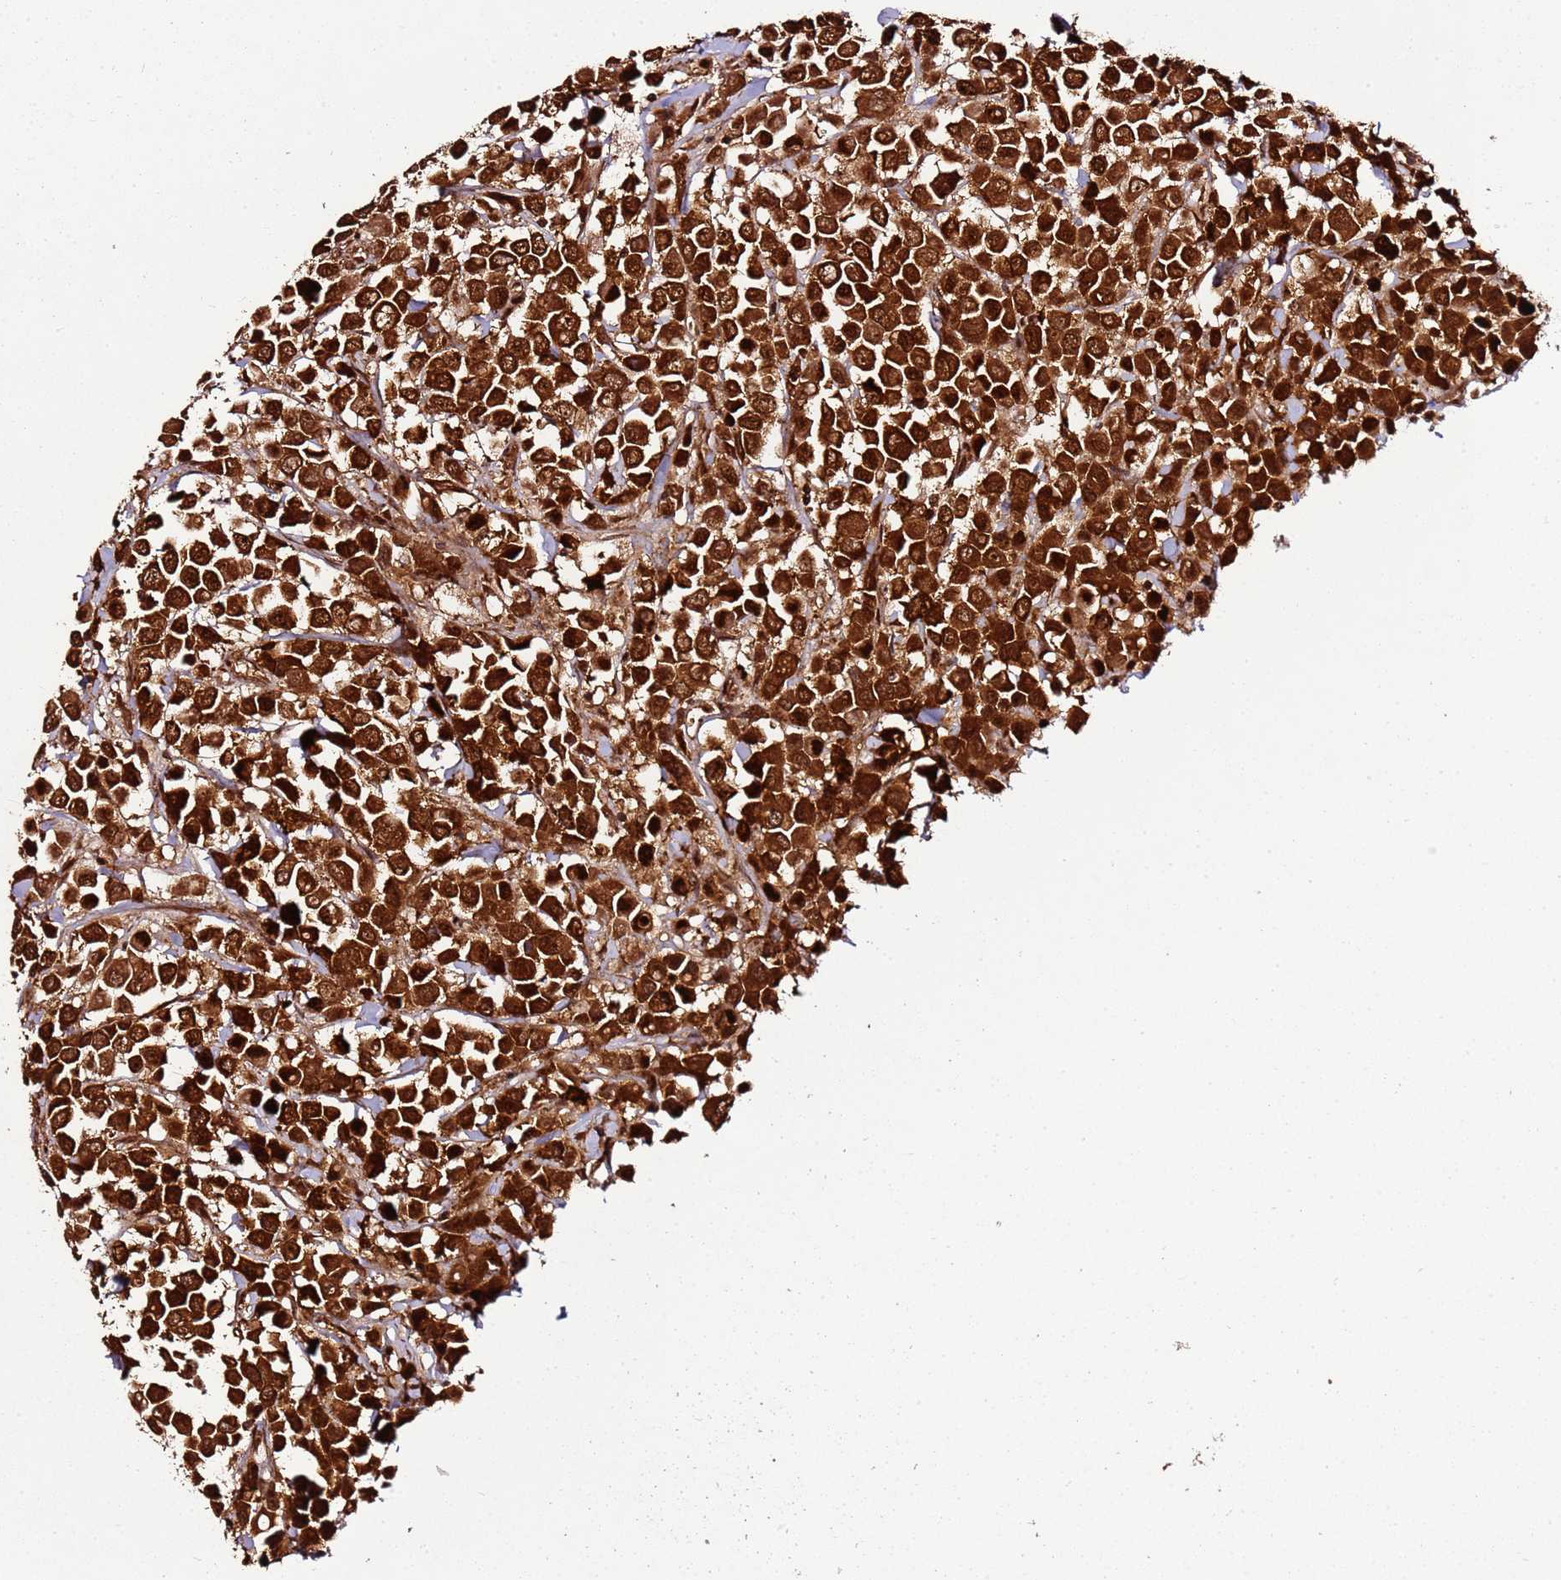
{"staining": {"intensity": "strong", "quantity": ">75%", "location": "nuclear"}, "tissue": "breast cancer", "cell_type": "Tumor cells", "image_type": "cancer", "snomed": [{"axis": "morphology", "description": "Duct carcinoma"}, {"axis": "topography", "description": "Breast"}], "caption": "Immunohistochemical staining of human breast cancer (infiltrating ductal carcinoma) exhibits high levels of strong nuclear protein positivity in about >75% of tumor cells. (Brightfield microscopy of DAB IHC at high magnification).", "gene": "XRN2", "patient": {"sex": "female", "age": 61}}